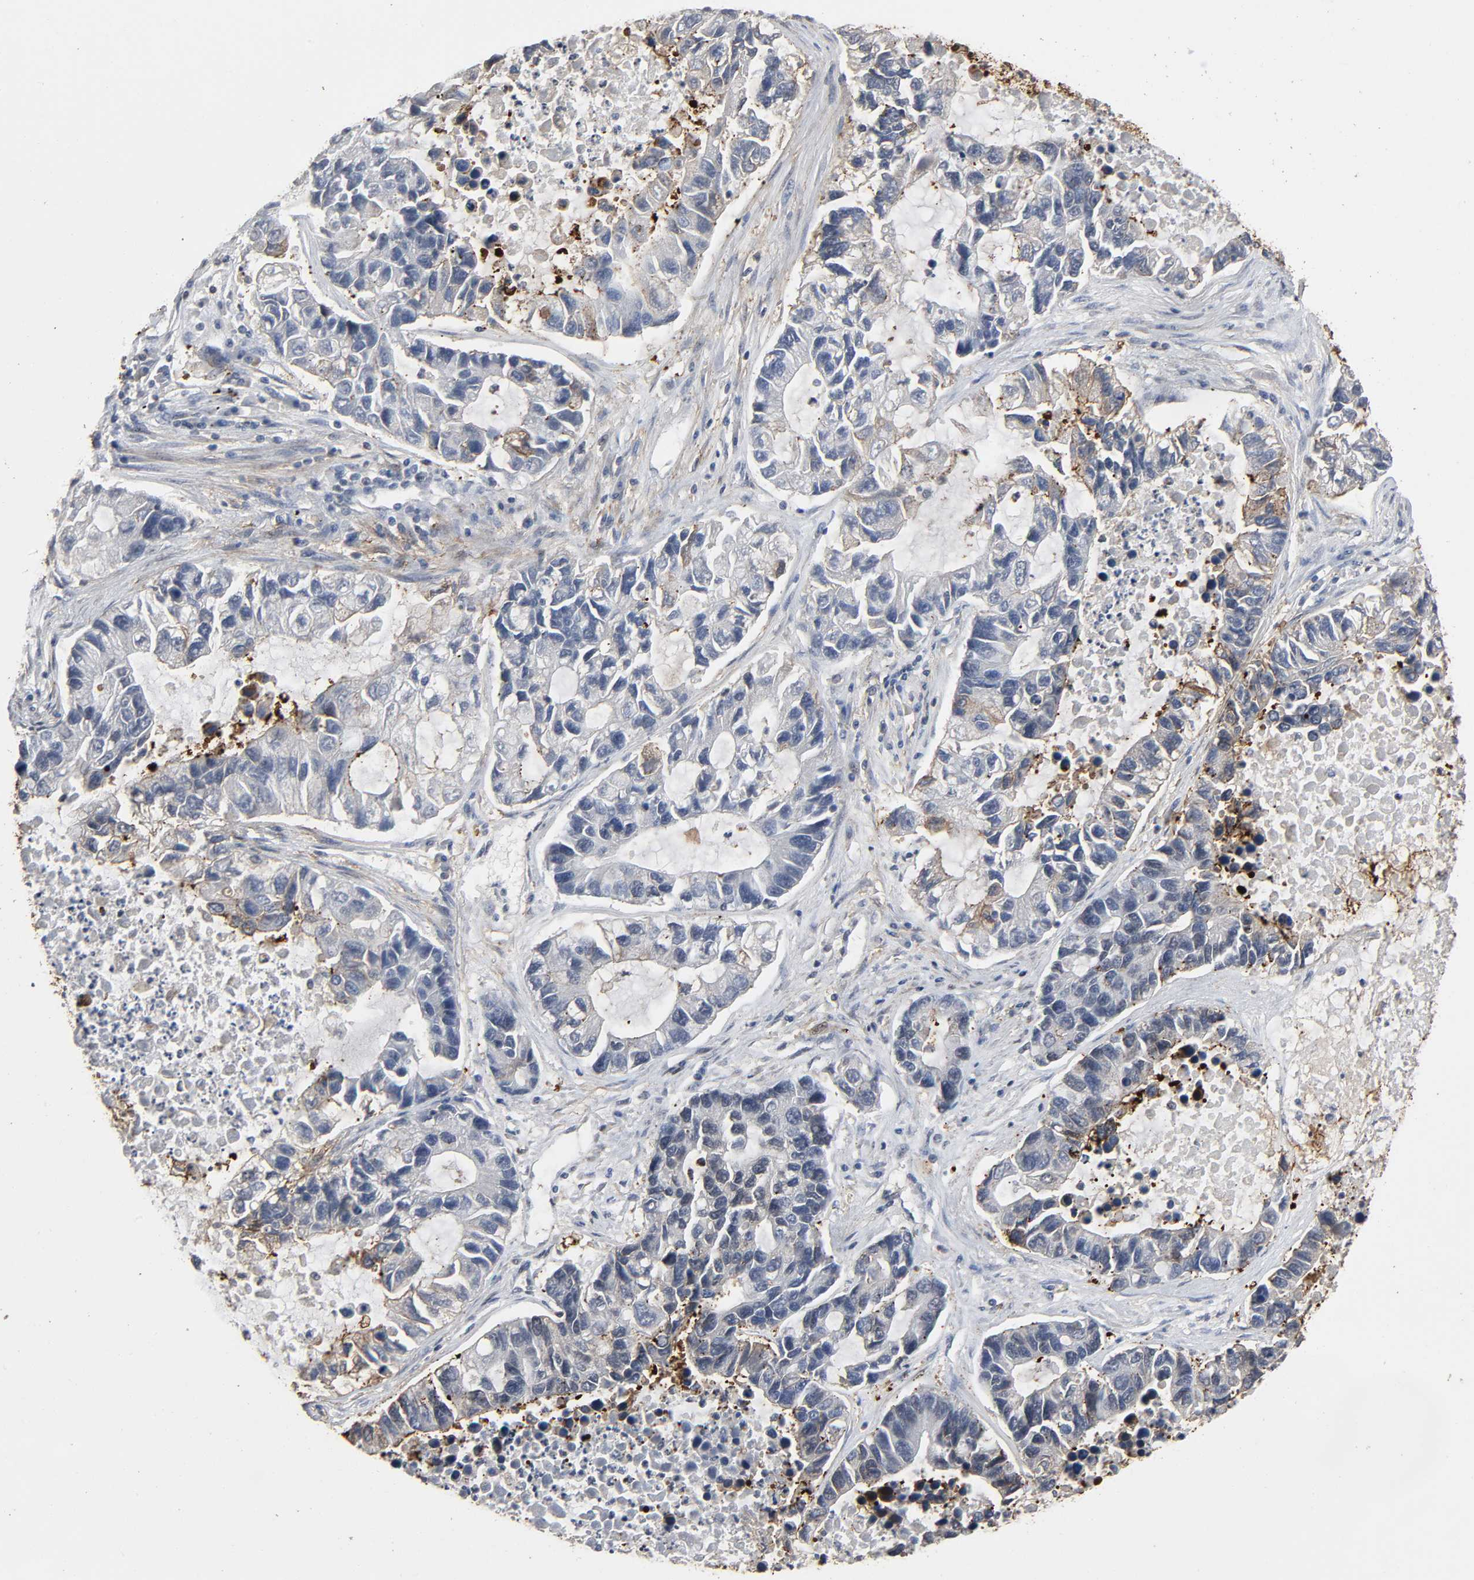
{"staining": {"intensity": "weak", "quantity": "<25%", "location": "cytoplasmic/membranous,nuclear"}, "tissue": "lung cancer", "cell_type": "Tumor cells", "image_type": "cancer", "snomed": [{"axis": "morphology", "description": "Adenocarcinoma, NOS"}, {"axis": "topography", "description": "Lung"}], "caption": "The histopathology image exhibits no staining of tumor cells in lung adenocarcinoma.", "gene": "AHNAK2", "patient": {"sex": "female", "age": 51}}